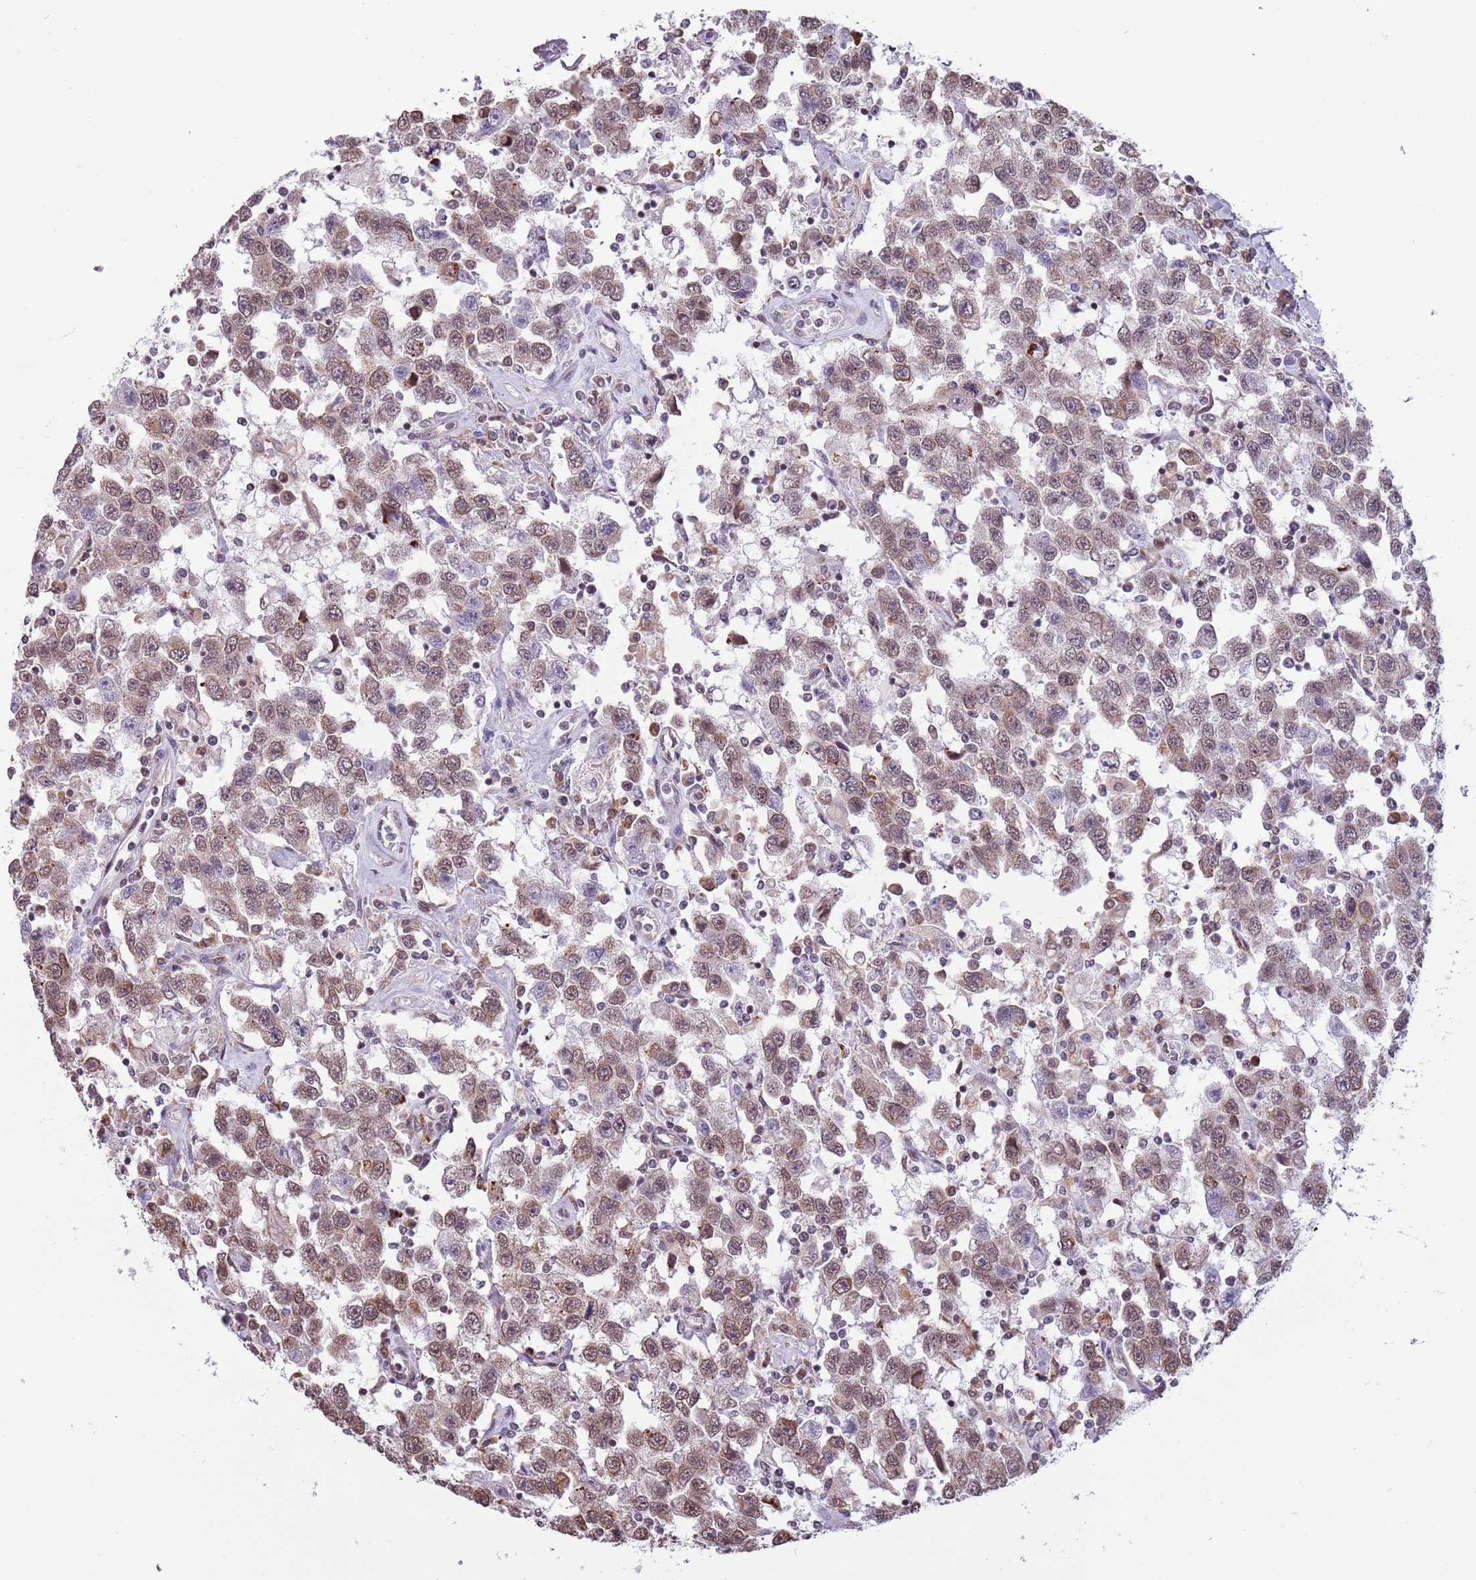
{"staining": {"intensity": "weak", "quantity": "25%-75%", "location": "nuclear"}, "tissue": "testis cancer", "cell_type": "Tumor cells", "image_type": "cancer", "snomed": [{"axis": "morphology", "description": "Seminoma, NOS"}, {"axis": "topography", "description": "Testis"}], "caption": "IHC micrograph of neoplastic tissue: testis cancer (seminoma) stained using immunohistochemistry (IHC) displays low levels of weak protein expression localized specifically in the nuclear of tumor cells, appearing as a nuclear brown color.", "gene": "BARD1", "patient": {"sex": "male", "age": 41}}